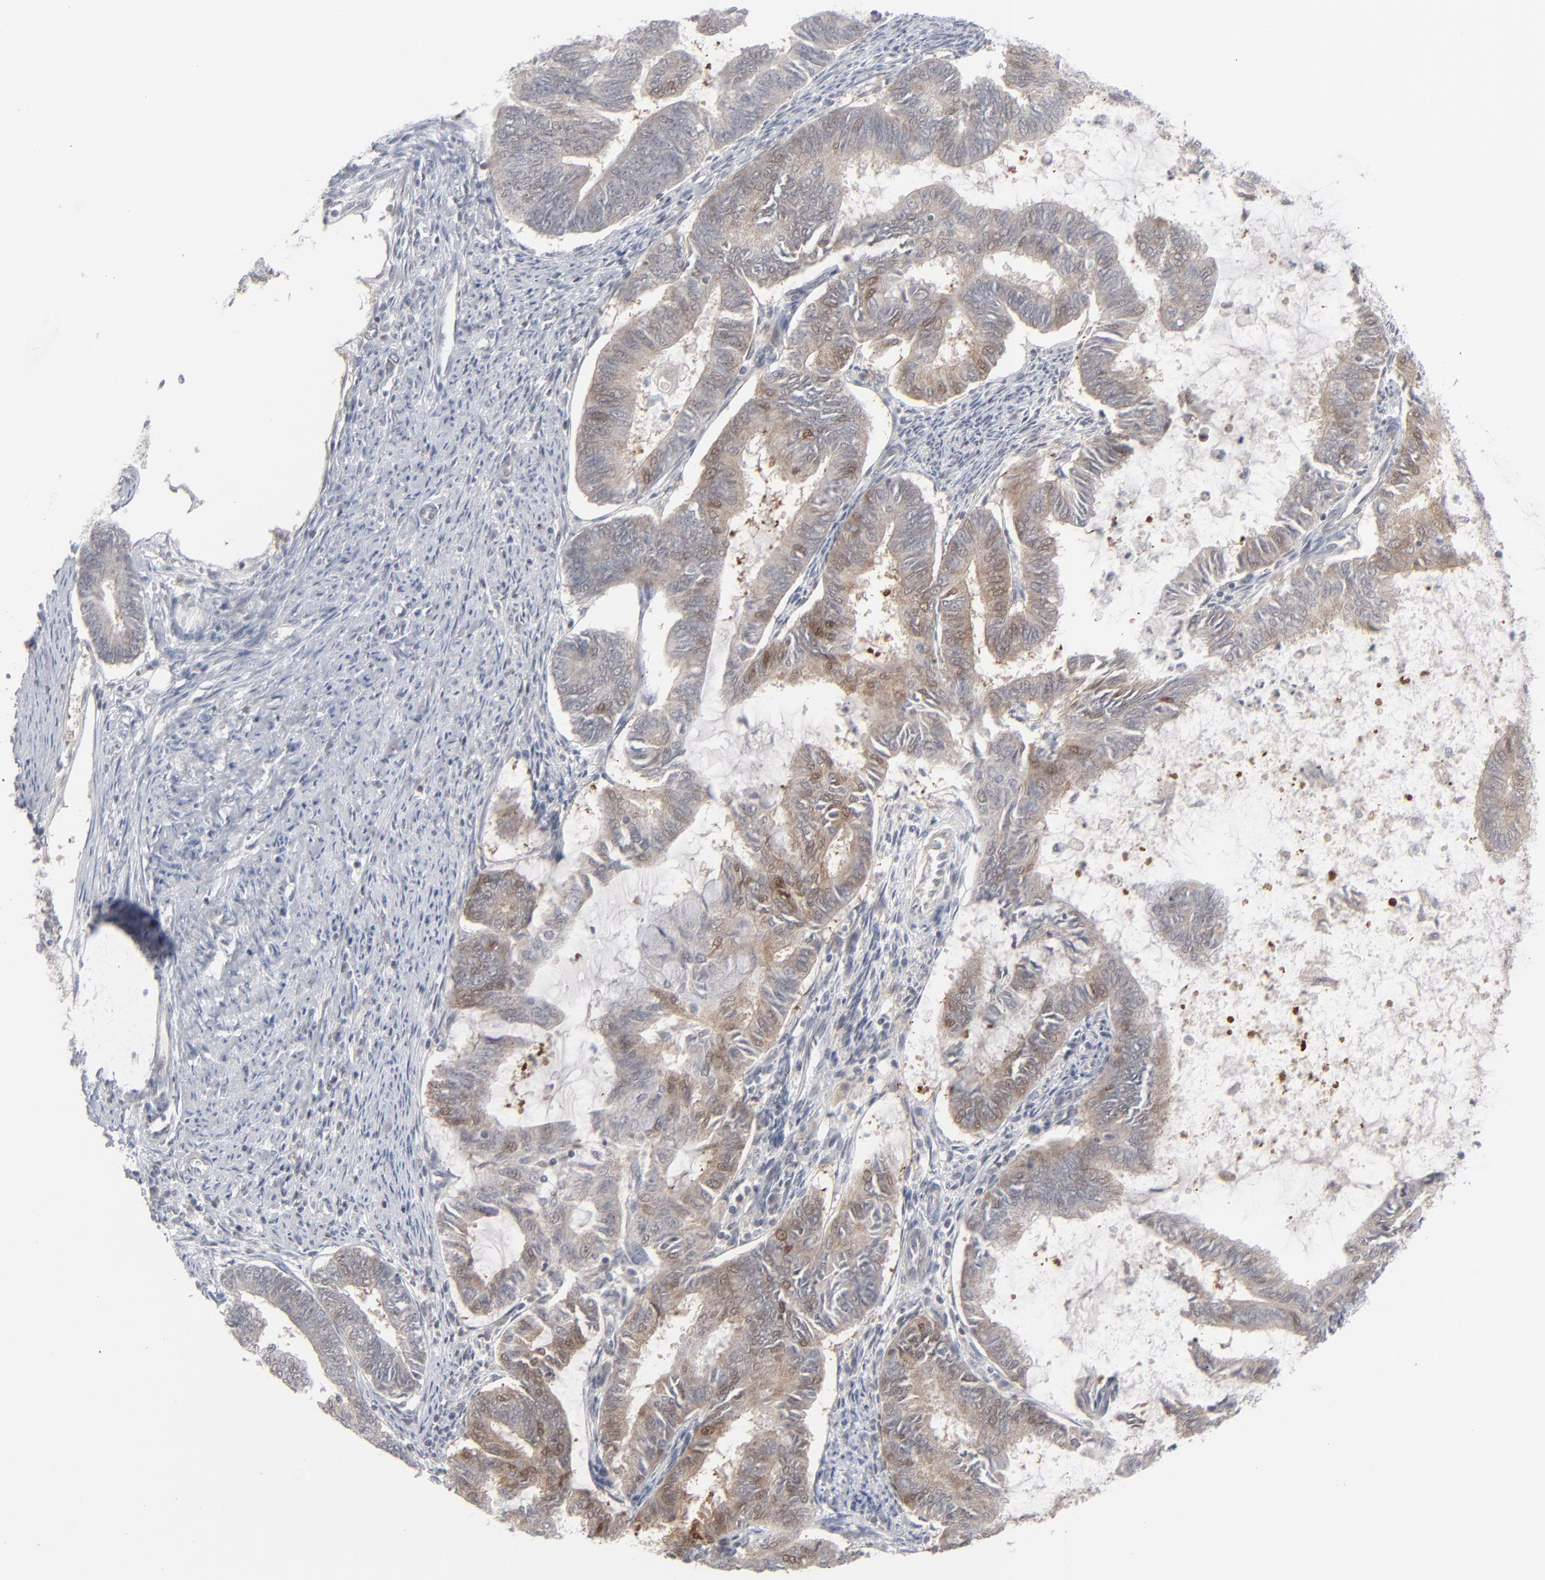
{"staining": {"intensity": "moderate", "quantity": "<25%", "location": "cytoplasmic/membranous,nuclear"}, "tissue": "endometrial cancer", "cell_type": "Tumor cells", "image_type": "cancer", "snomed": [{"axis": "morphology", "description": "Adenocarcinoma, NOS"}, {"axis": "topography", "description": "Endometrium"}], "caption": "High-magnification brightfield microscopy of endometrial cancer (adenocarcinoma) stained with DAB (brown) and counterstained with hematoxylin (blue). tumor cells exhibit moderate cytoplasmic/membranous and nuclear expression is appreciated in approximately<25% of cells. The staining was performed using DAB to visualize the protein expression in brown, while the nuclei were stained in blue with hematoxylin (Magnification: 20x).", "gene": "POF1B", "patient": {"sex": "female", "age": 86}}